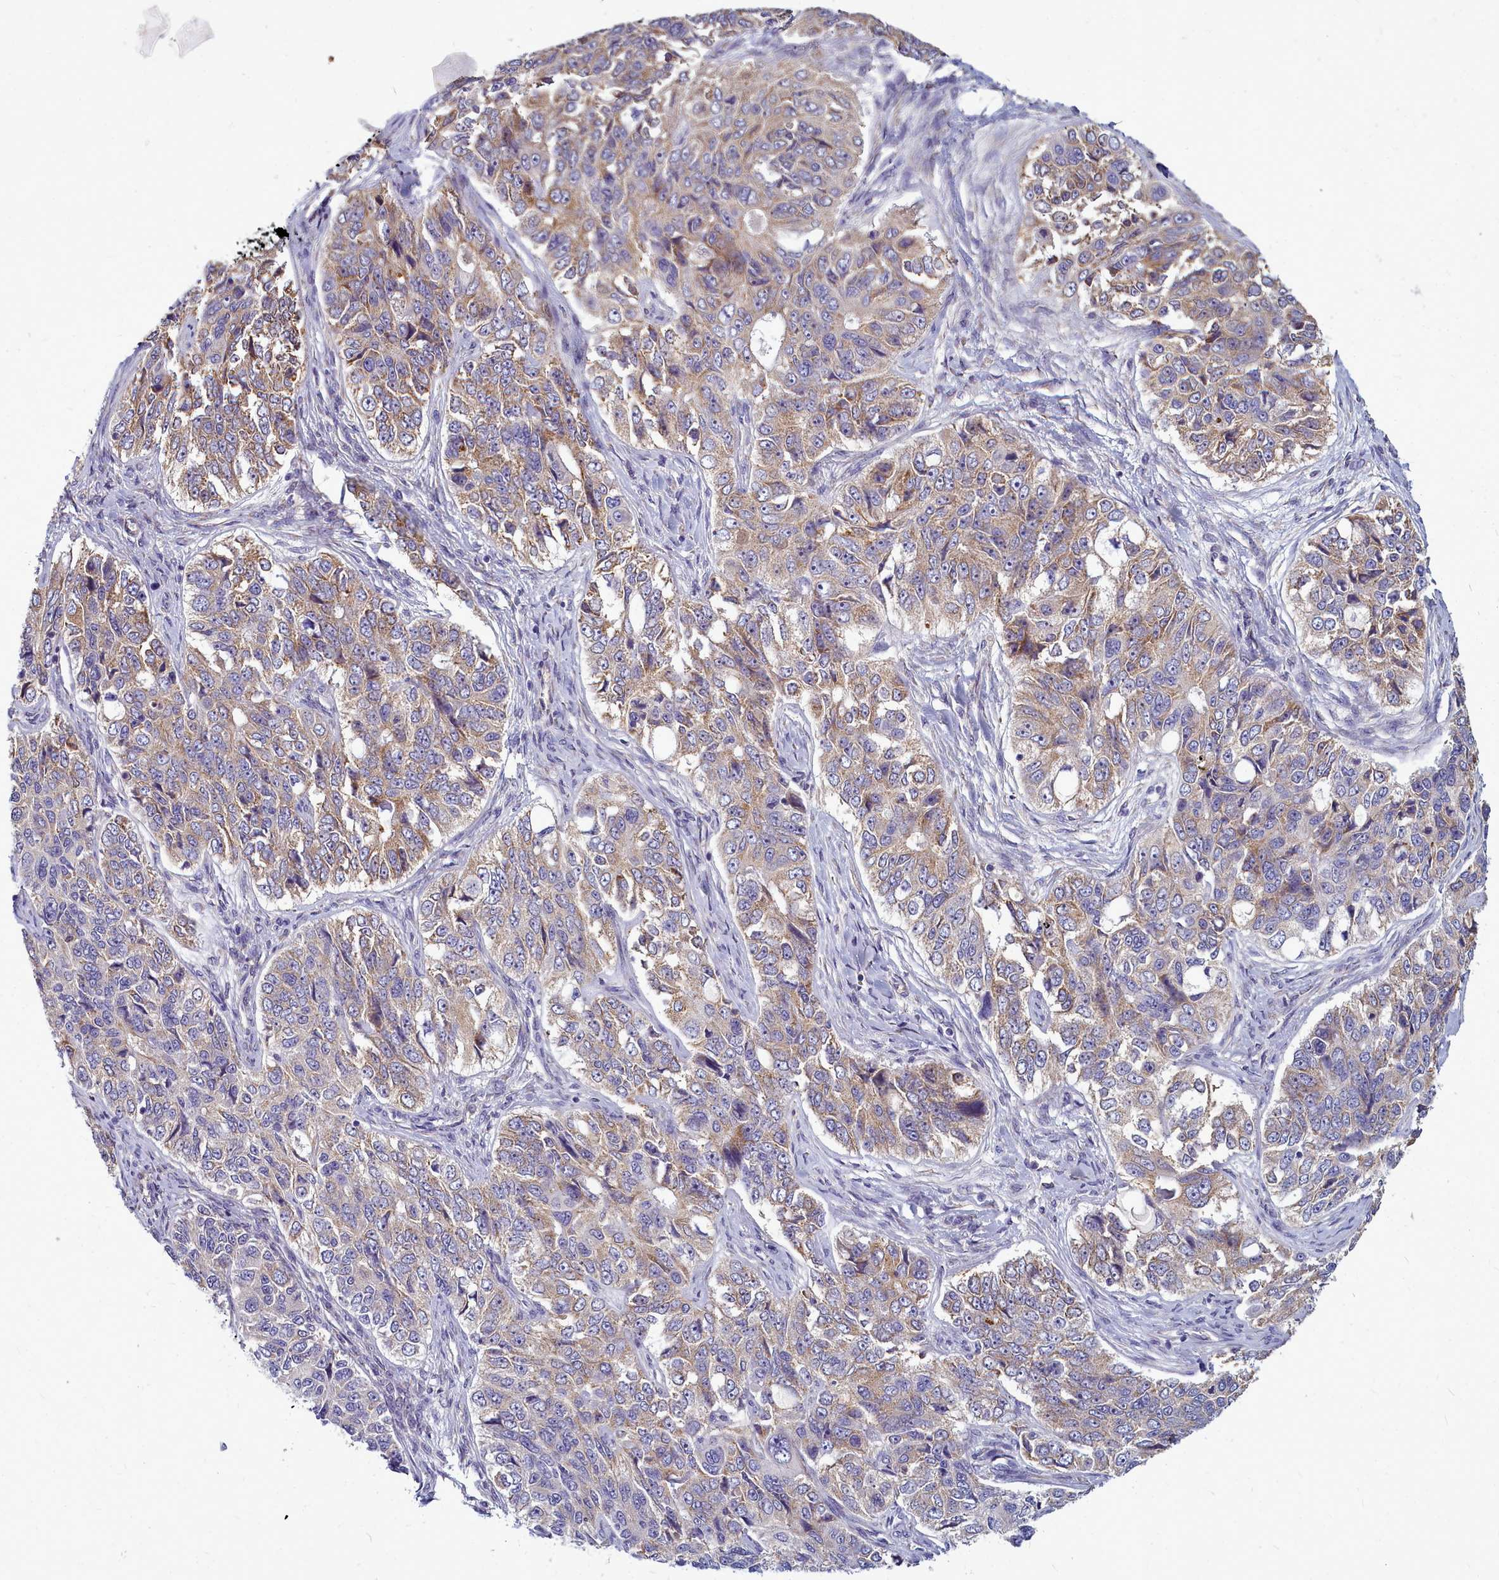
{"staining": {"intensity": "moderate", "quantity": "25%-75%", "location": "cytoplasmic/membranous"}, "tissue": "ovarian cancer", "cell_type": "Tumor cells", "image_type": "cancer", "snomed": [{"axis": "morphology", "description": "Carcinoma, endometroid"}, {"axis": "topography", "description": "Ovary"}], "caption": "Ovarian cancer (endometroid carcinoma) stained with a protein marker displays moderate staining in tumor cells.", "gene": "SMPD4", "patient": {"sex": "female", "age": 51}}